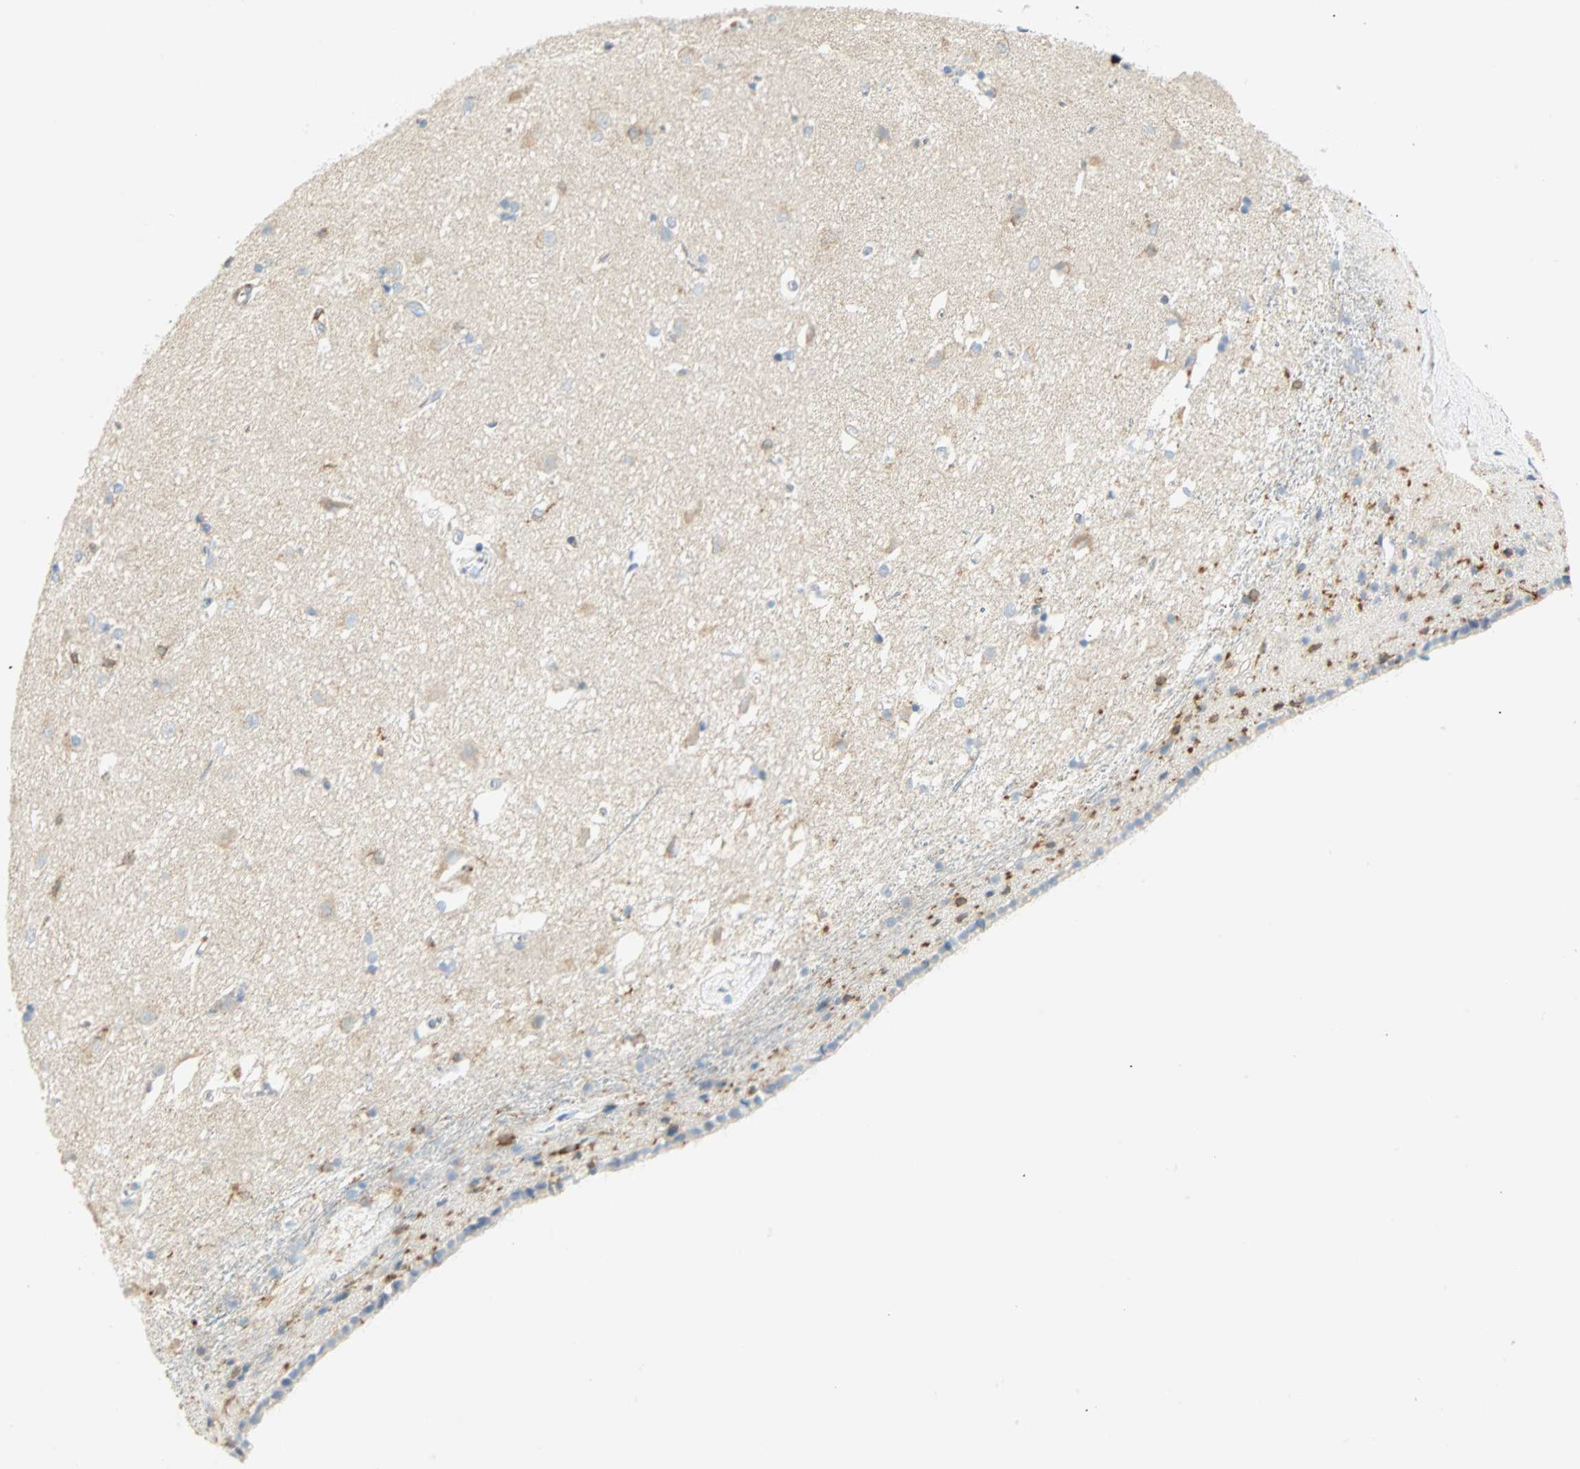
{"staining": {"intensity": "moderate", "quantity": "<25%", "location": "cytoplasmic/membranous"}, "tissue": "caudate", "cell_type": "Glial cells", "image_type": "normal", "snomed": [{"axis": "morphology", "description": "Normal tissue, NOS"}, {"axis": "topography", "description": "Lateral ventricle wall"}], "caption": "Immunohistochemistry (IHC) photomicrograph of unremarkable caudate: caudate stained using IHC reveals low levels of moderate protein expression localized specifically in the cytoplasmic/membranous of glial cells, appearing as a cytoplasmic/membranous brown color.", "gene": "FMNL1", "patient": {"sex": "female", "age": 19}}